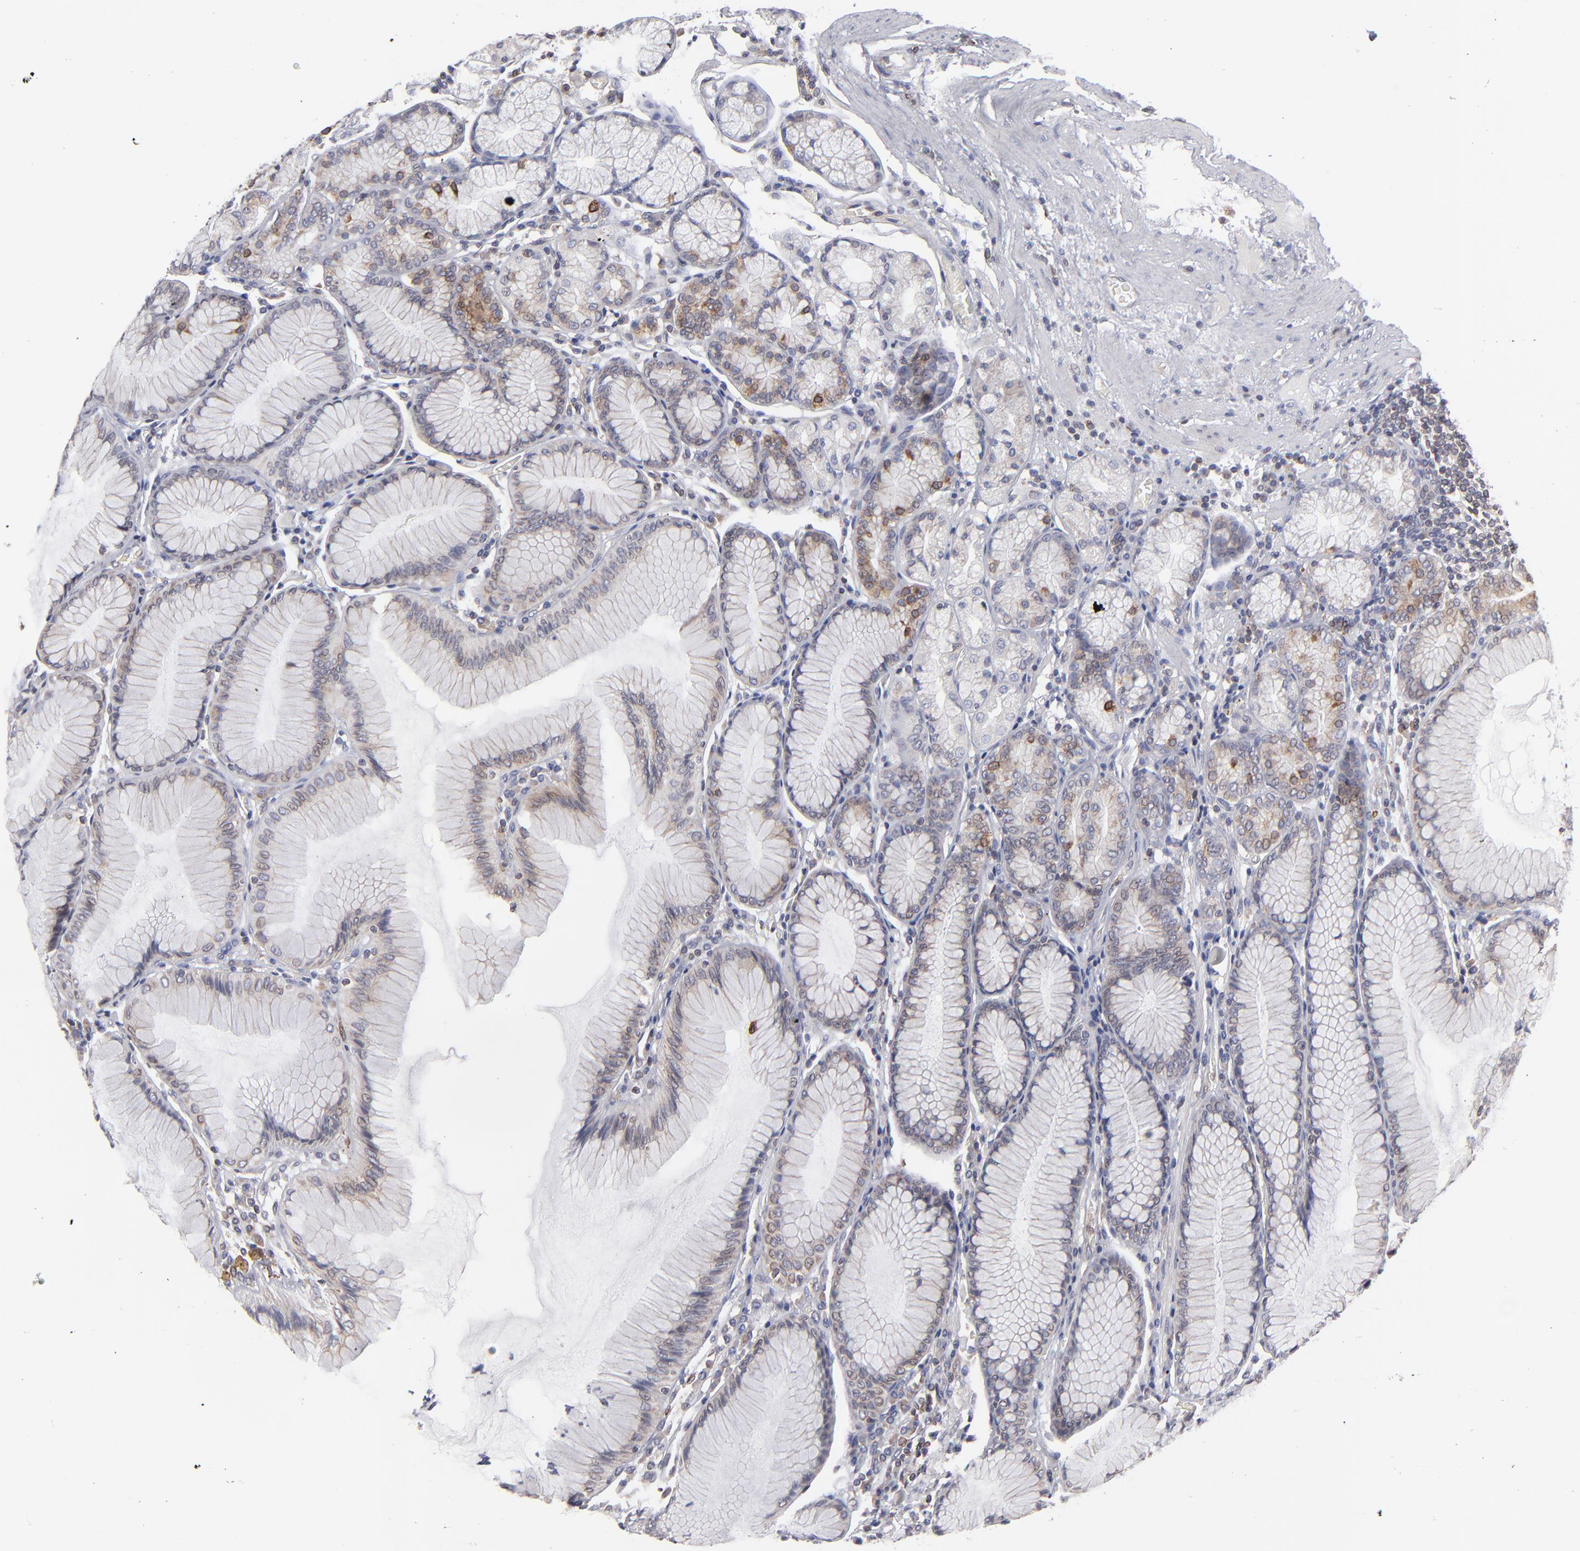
{"staining": {"intensity": "weak", "quantity": "25%-75%", "location": "cytoplasmic/membranous"}, "tissue": "stomach", "cell_type": "Glandular cells", "image_type": "normal", "snomed": [{"axis": "morphology", "description": "Normal tissue, NOS"}, {"axis": "topography", "description": "Stomach, lower"}], "caption": "Protein staining by IHC reveals weak cytoplasmic/membranous expression in about 25%-75% of glandular cells in normal stomach.", "gene": "TMX1", "patient": {"sex": "female", "age": 93}}